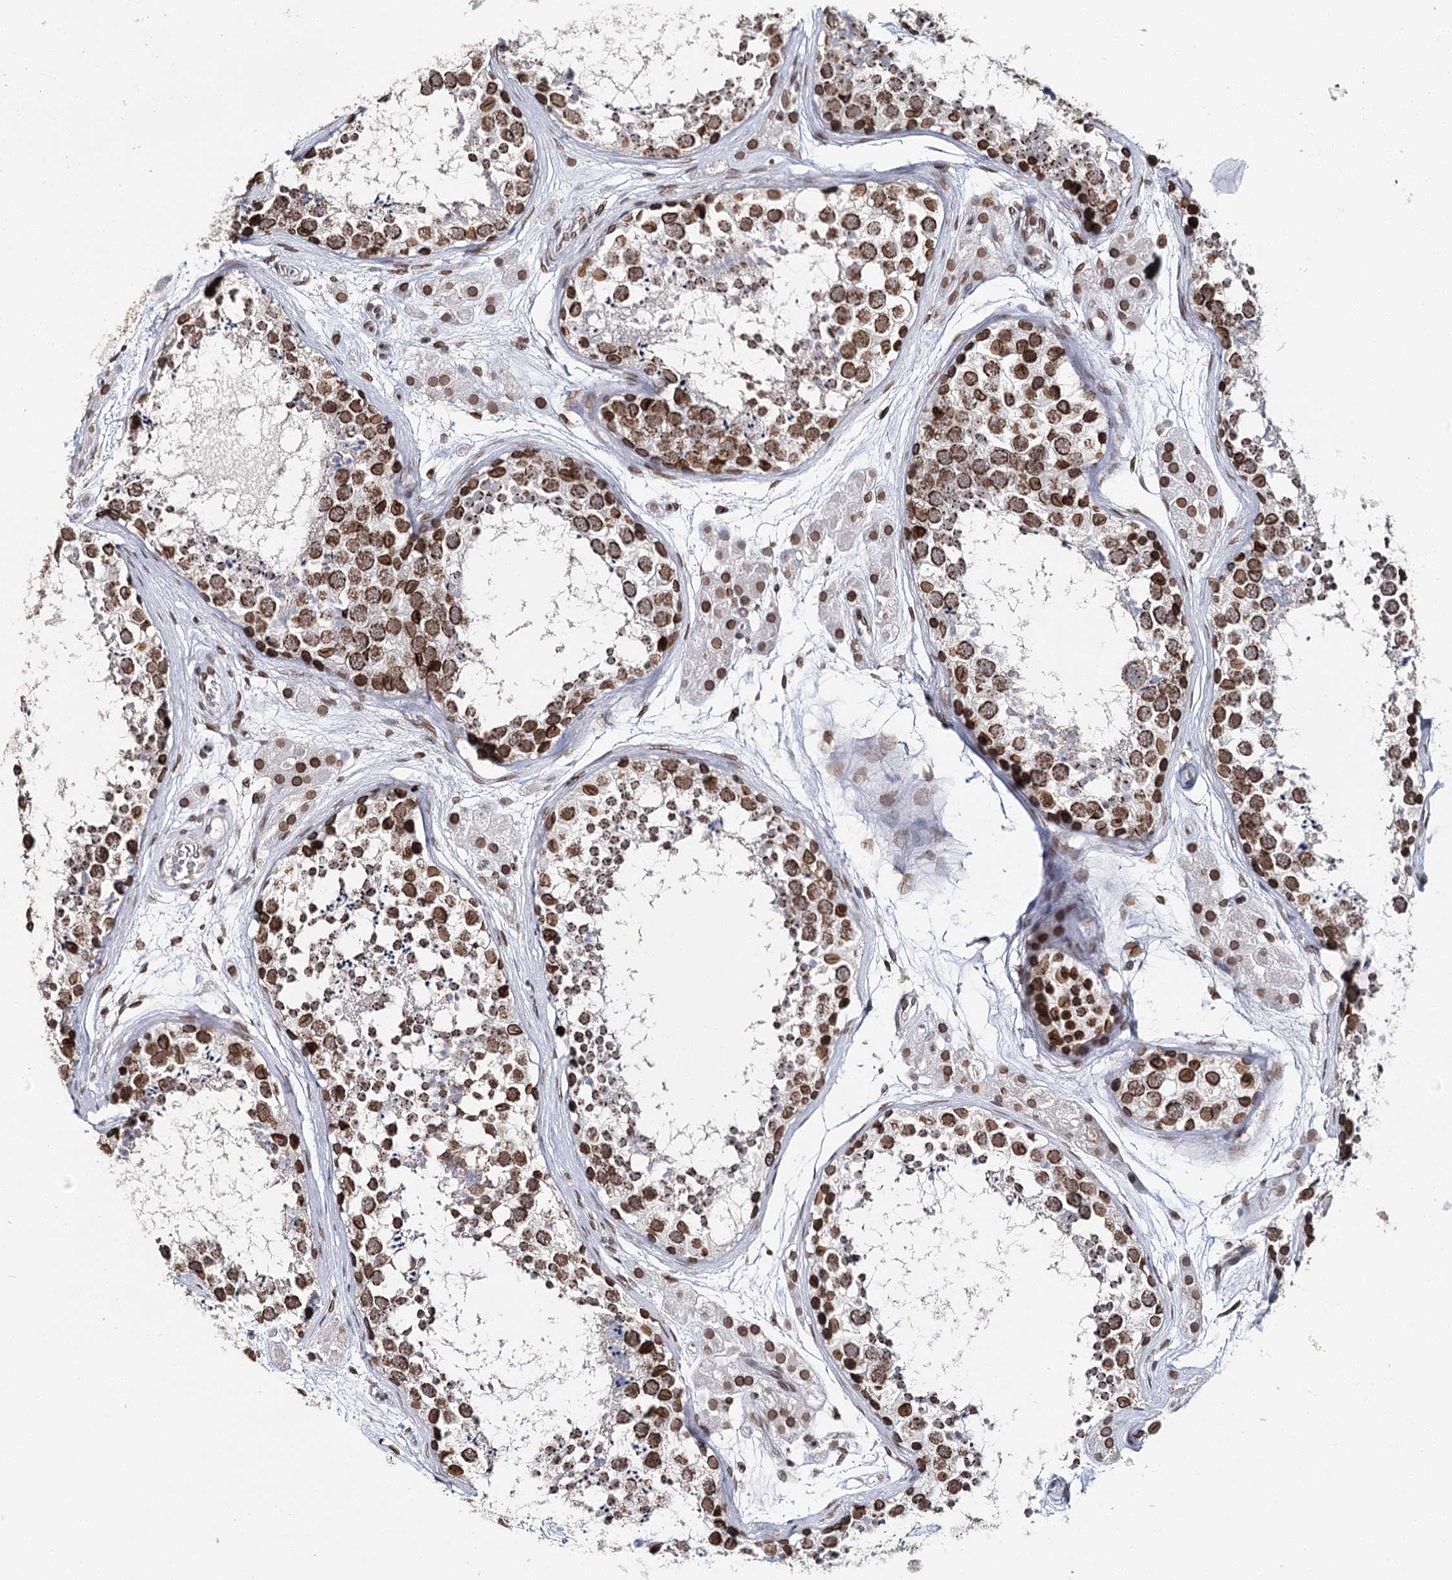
{"staining": {"intensity": "moderate", "quantity": ">75%", "location": "cytoplasmic/membranous,nuclear"}, "tissue": "testis", "cell_type": "Cells in seminiferous ducts", "image_type": "normal", "snomed": [{"axis": "morphology", "description": "Normal tissue, NOS"}, {"axis": "topography", "description": "Testis"}], "caption": "High-magnification brightfield microscopy of unremarkable testis stained with DAB (3,3'-diaminobenzidine) (brown) and counterstained with hematoxylin (blue). cells in seminiferous ducts exhibit moderate cytoplasmic/membranous,nuclear positivity is seen in about>75% of cells. The staining was performed using DAB, with brown indicating positive protein expression. Nuclei are stained blue with hematoxylin.", "gene": "KIAA0930", "patient": {"sex": "male", "age": 56}}